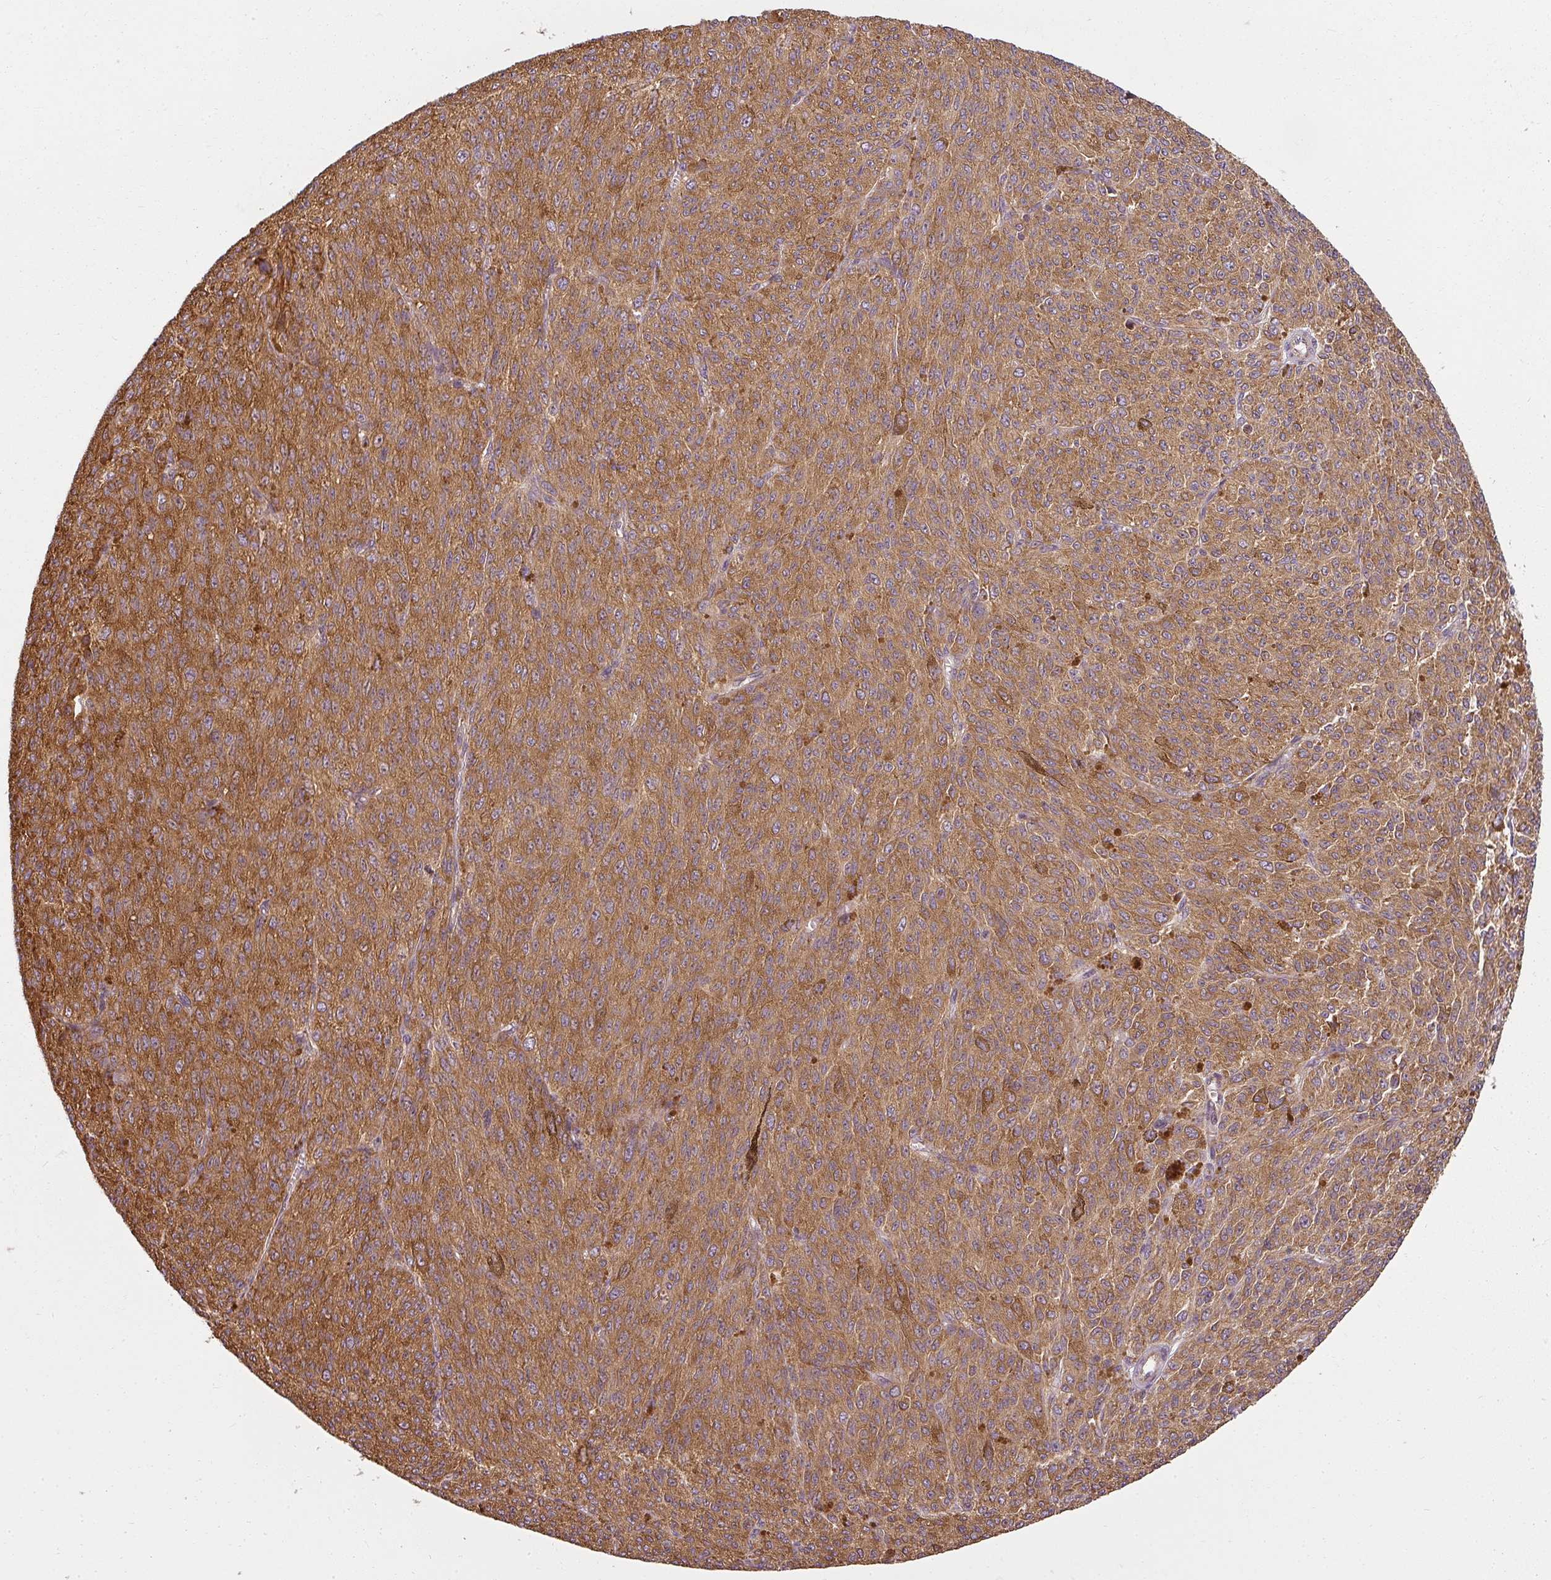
{"staining": {"intensity": "moderate", "quantity": ">75%", "location": "cytoplasmic/membranous"}, "tissue": "melanoma", "cell_type": "Tumor cells", "image_type": "cancer", "snomed": [{"axis": "morphology", "description": "Malignant melanoma, NOS"}, {"axis": "topography", "description": "Skin"}], "caption": "Immunohistochemistry (IHC) image of human melanoma stained for a protein (brown), which demonstrates medium levels of moderate cytoplasmic/membranous staining in about >75% of tumor cells.", "gene": "RPL24", "patient": {"sex": "female", "age": 52}}